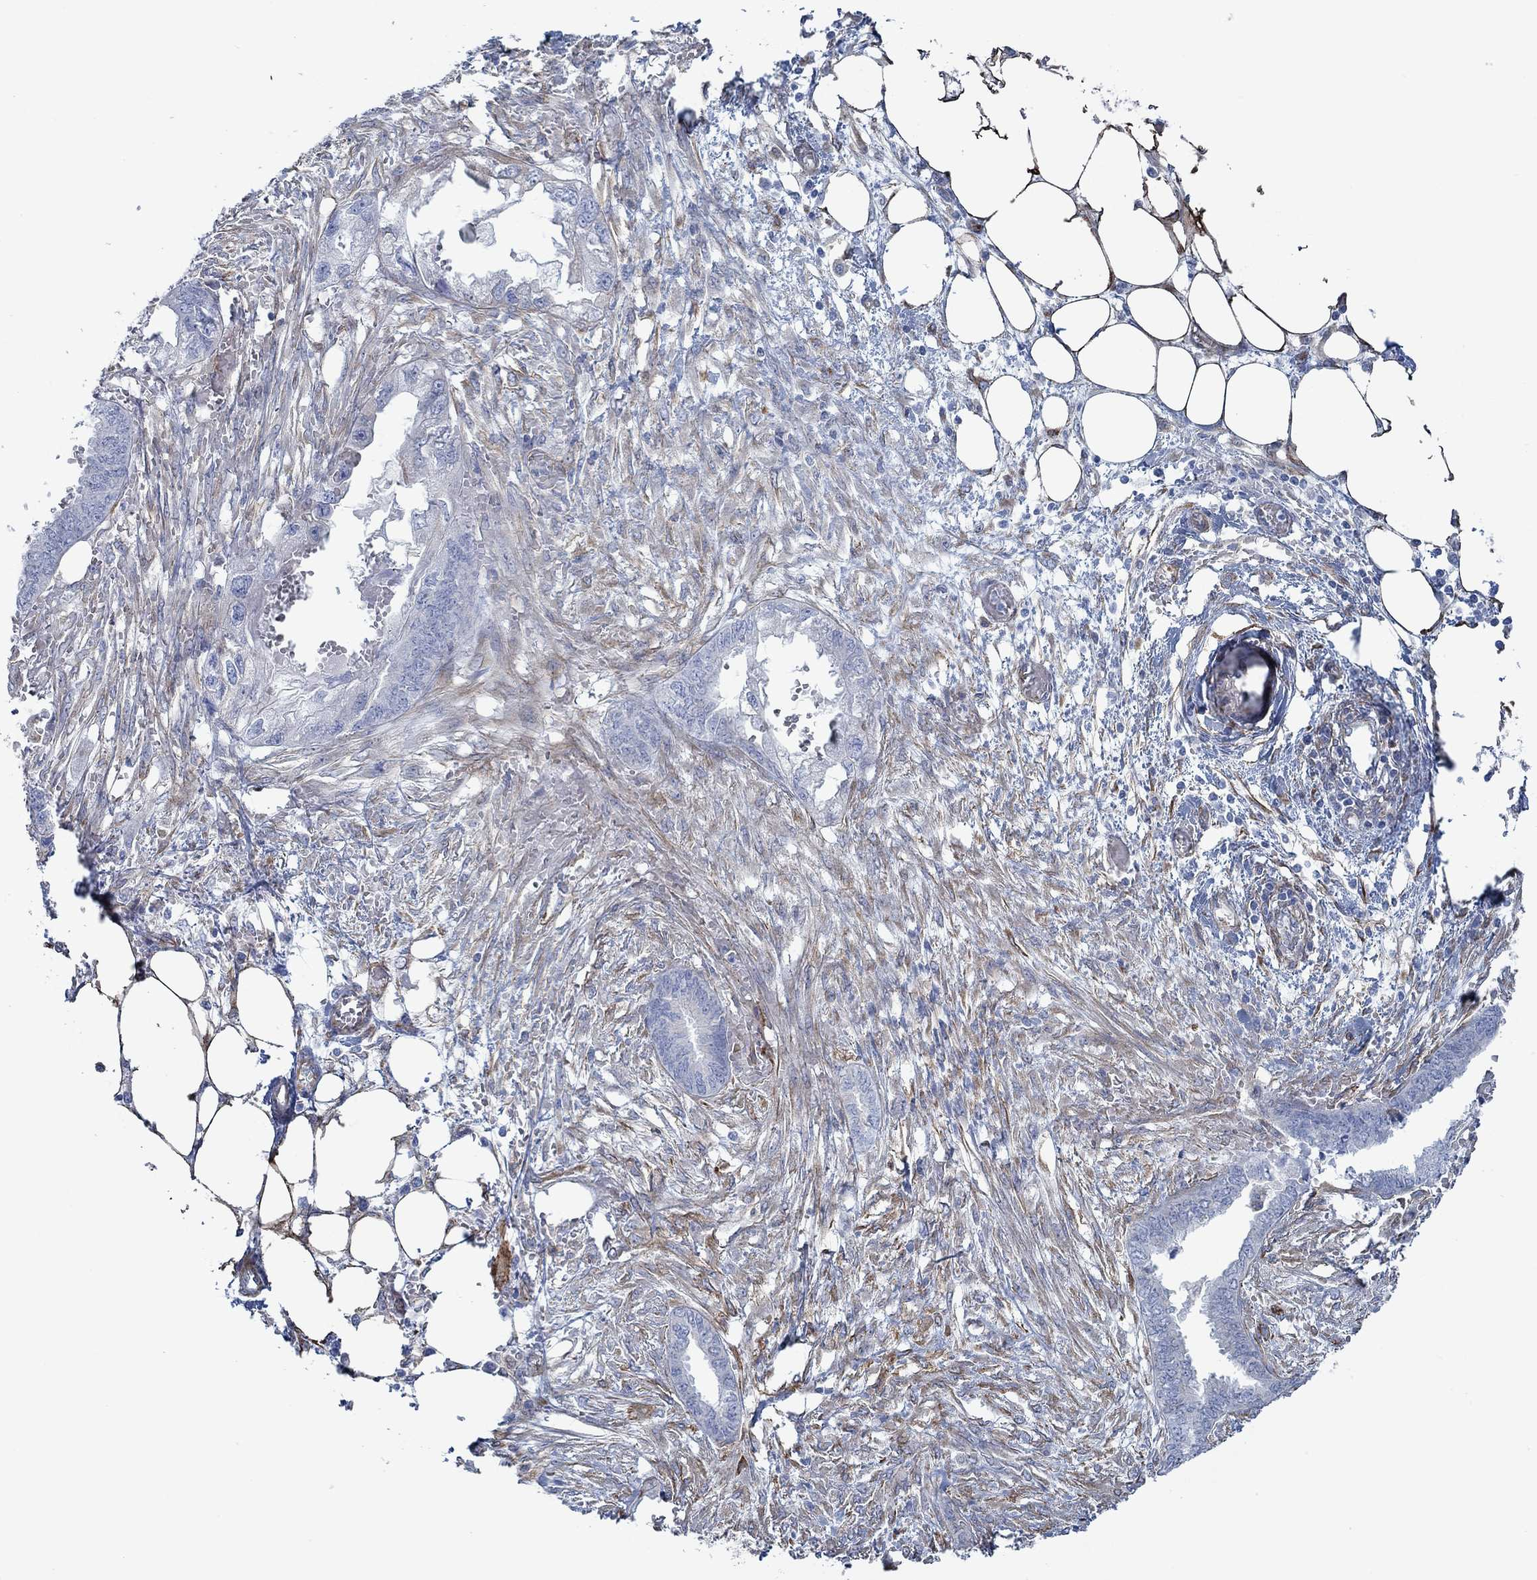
{"staining": {"intensity": "moderate", "quantity": "<25%", "location": "cytoplasmic/membranous"}, "tissue": "endometrial cancer", "cell_type": "Tumor cells", "image_type": "cancer", "snomed": [{"axis": "morphology", "description": "Adenocarcinoma, NOS"}, {"axis": "morphology", "description": "Adenocarcinoma, metastatic, NOS"}, {"axis": "topography", "description": "Adipose tissue"}, {"axis": "topography", "description": "Endometrium"}], "caption": "Endometrial cancer (adenocarcinoma) stained for a protein (brown) exhibits moderate cytoplasmic/membranous positive staining in approximately <25% of tumor cells.", "gene": "STC2", "patient": {"sex": "female", "age": 67}}